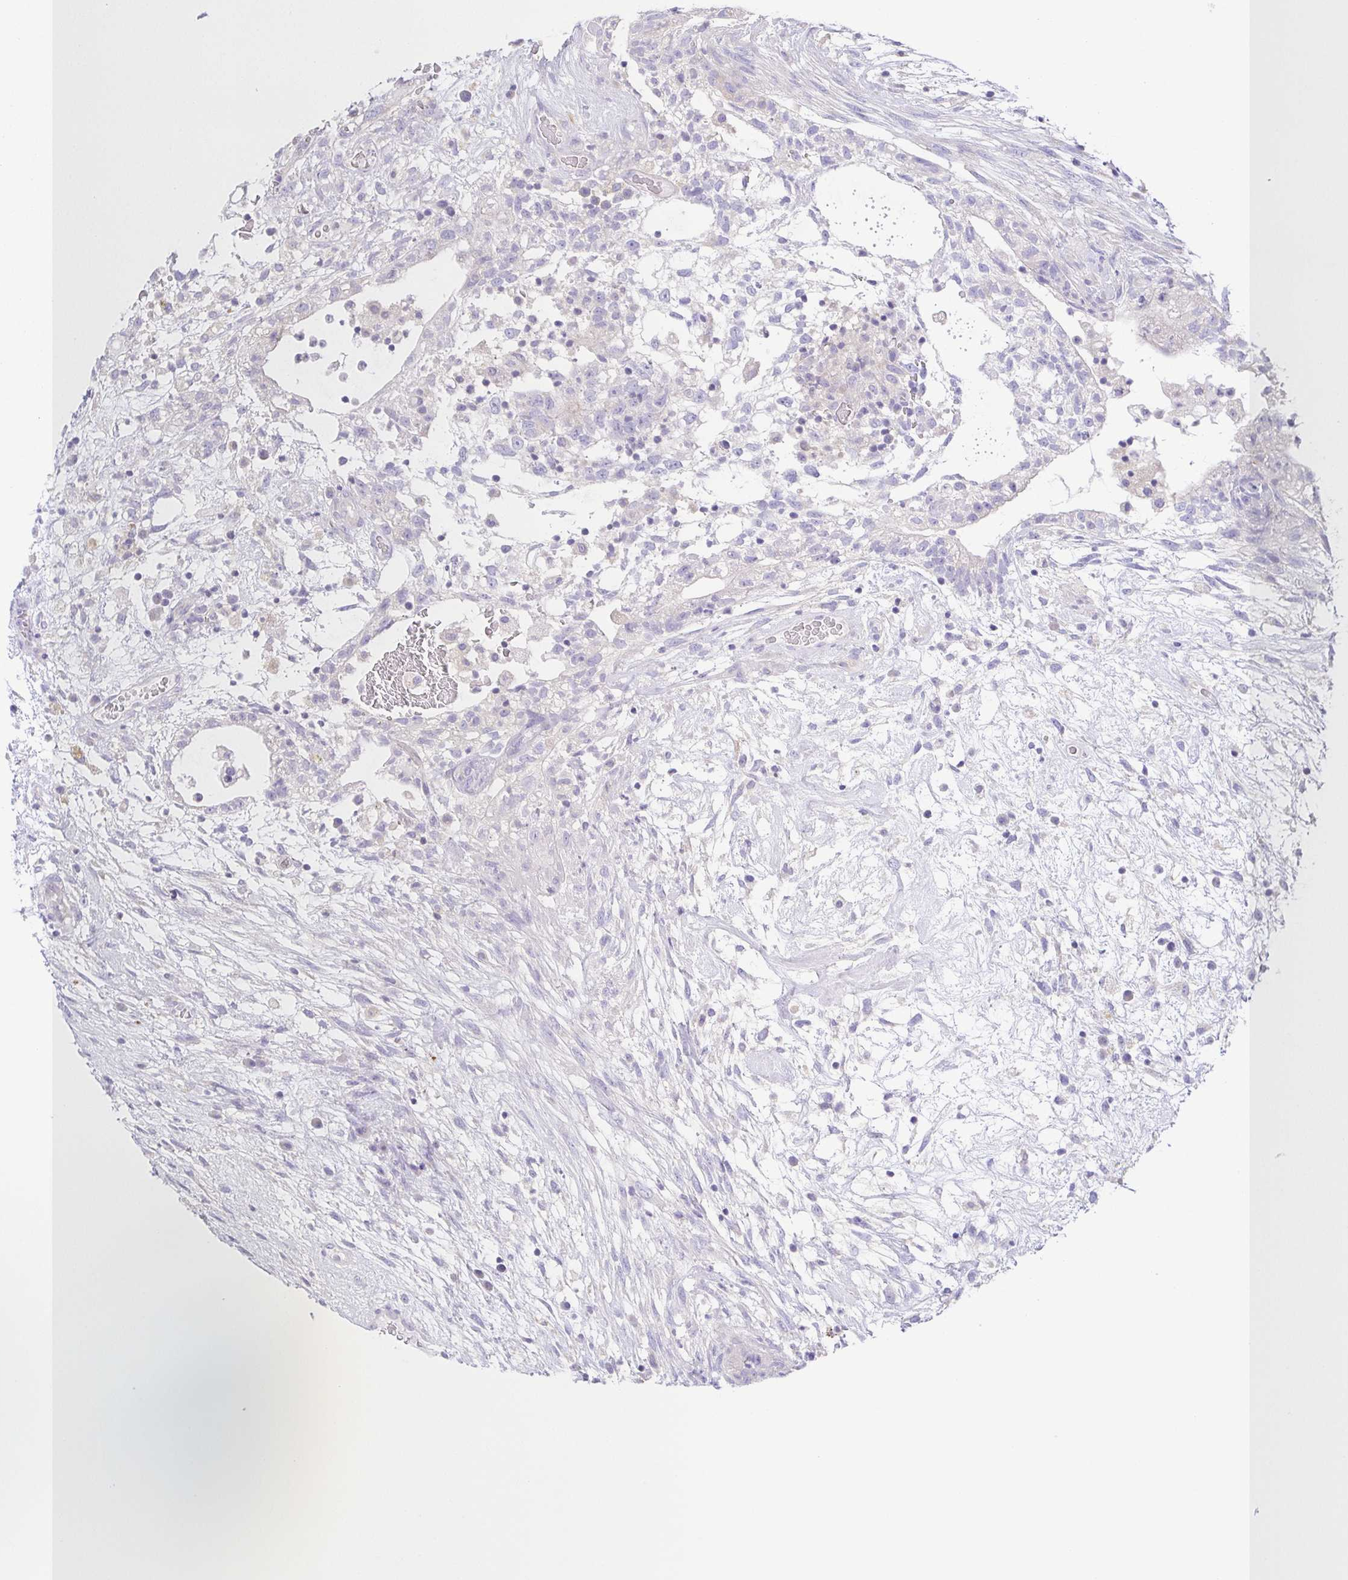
{"staining": {"intensity": "negative", "quantity": "none", "location": "none"}, "tissue": "testis cancer", "cell_type": "Tumor cells", "image_type": "cancer", "snomed": [{"axis": "morphology", "description": "Carcinoma, Embryonal, NOS"}, {"axis": "topography", "description": "Testis"}], "caption": "Immunohistochemistry photomicrograph of human testis cancer stained for a protein (brown), which shows no expression in tumor cells.", "gene": "PKDREJ", "patient": {"sex": "male", "age": 32}}